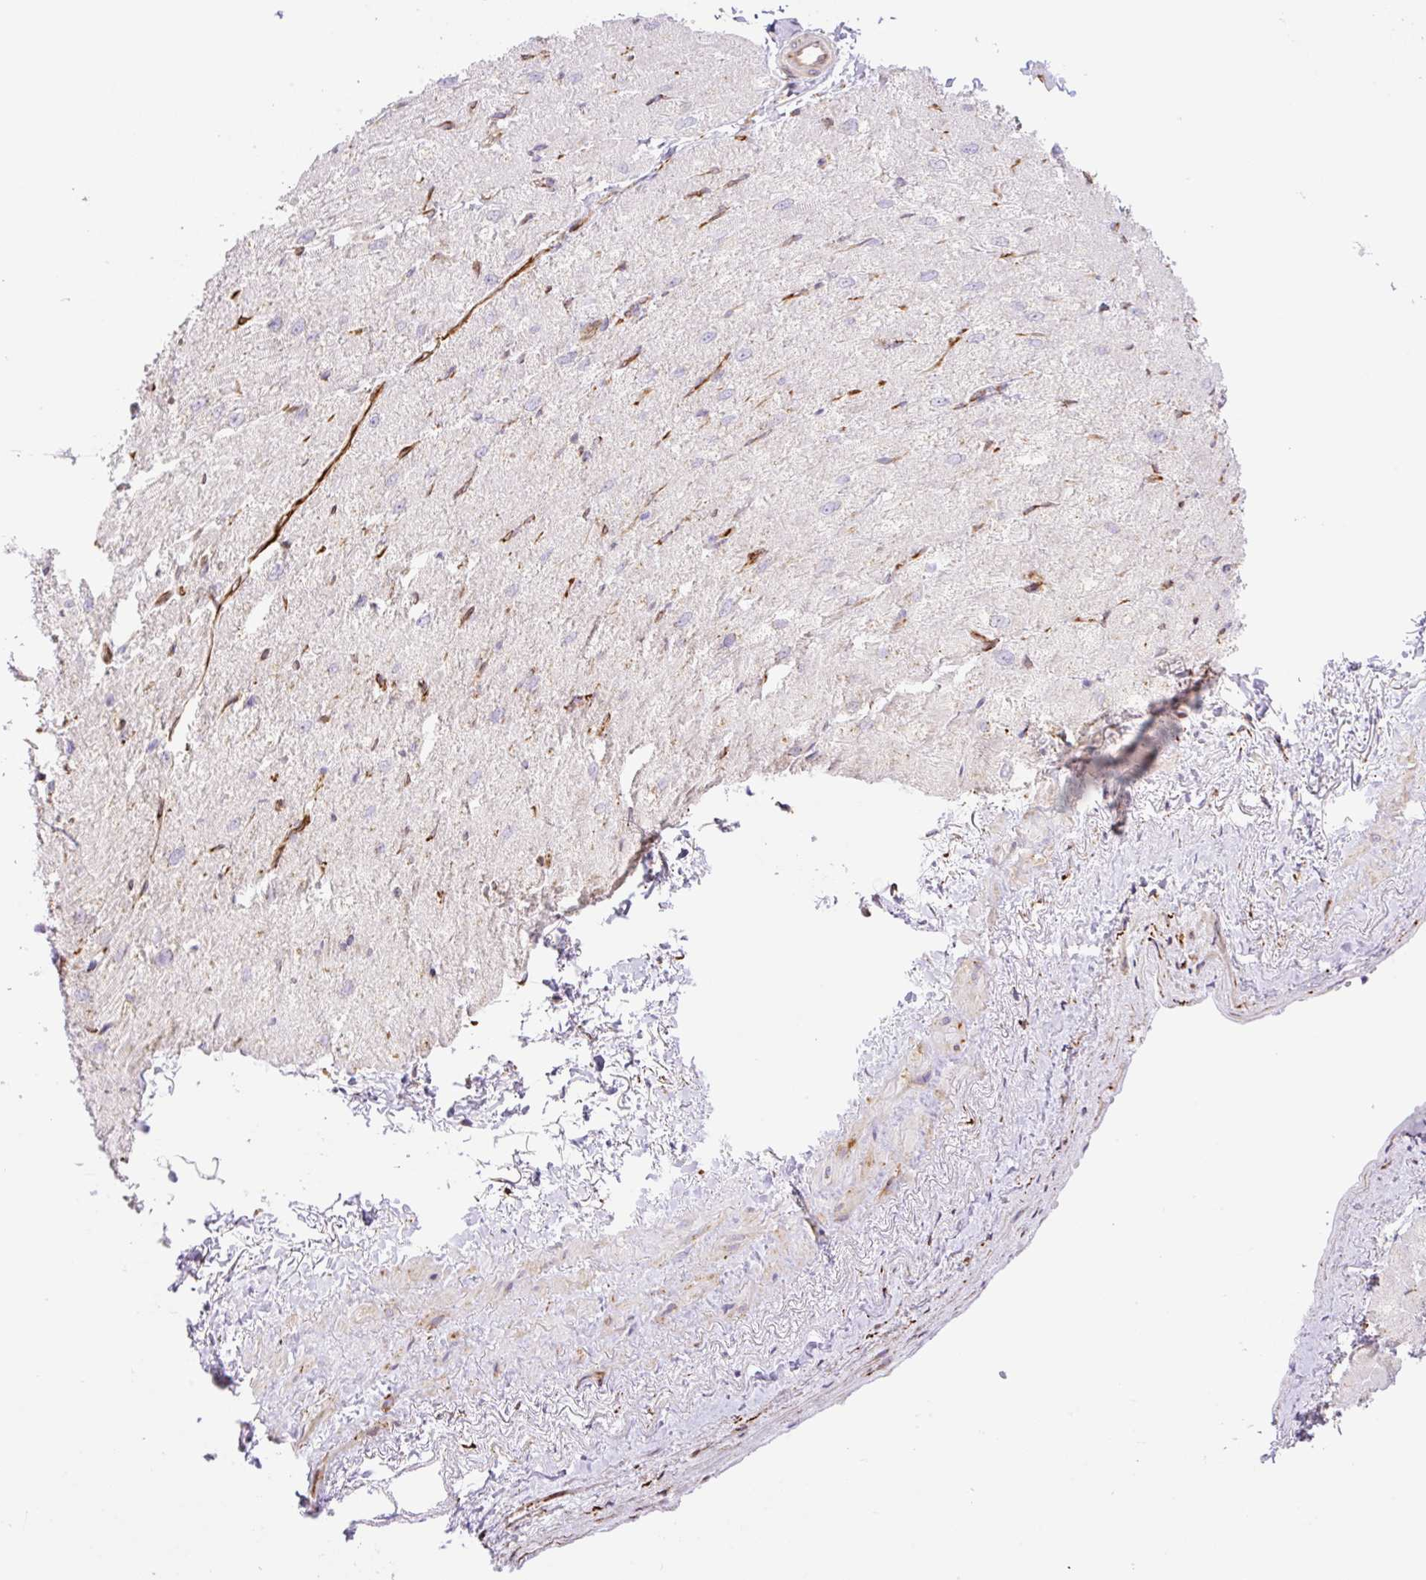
{"staining": {"intensity": "negative", "quantity": "none", "location": "none"}, "tissue": "heart muscle", "cell_type": "Cardiomyocytes", "image_type": "normal", "snomed": [{"axis": "morphology", "description": "Normal tissue, NOS"}, {"axis": "topography", "description": "Heart"}], "caption": "Human heart muscle stained for a protein using immunohistochemistry (IHC) reveals no expression in cardiomyocytes.", "gene": "RAB30", "patient": {"sex": "male", "age": 62}}